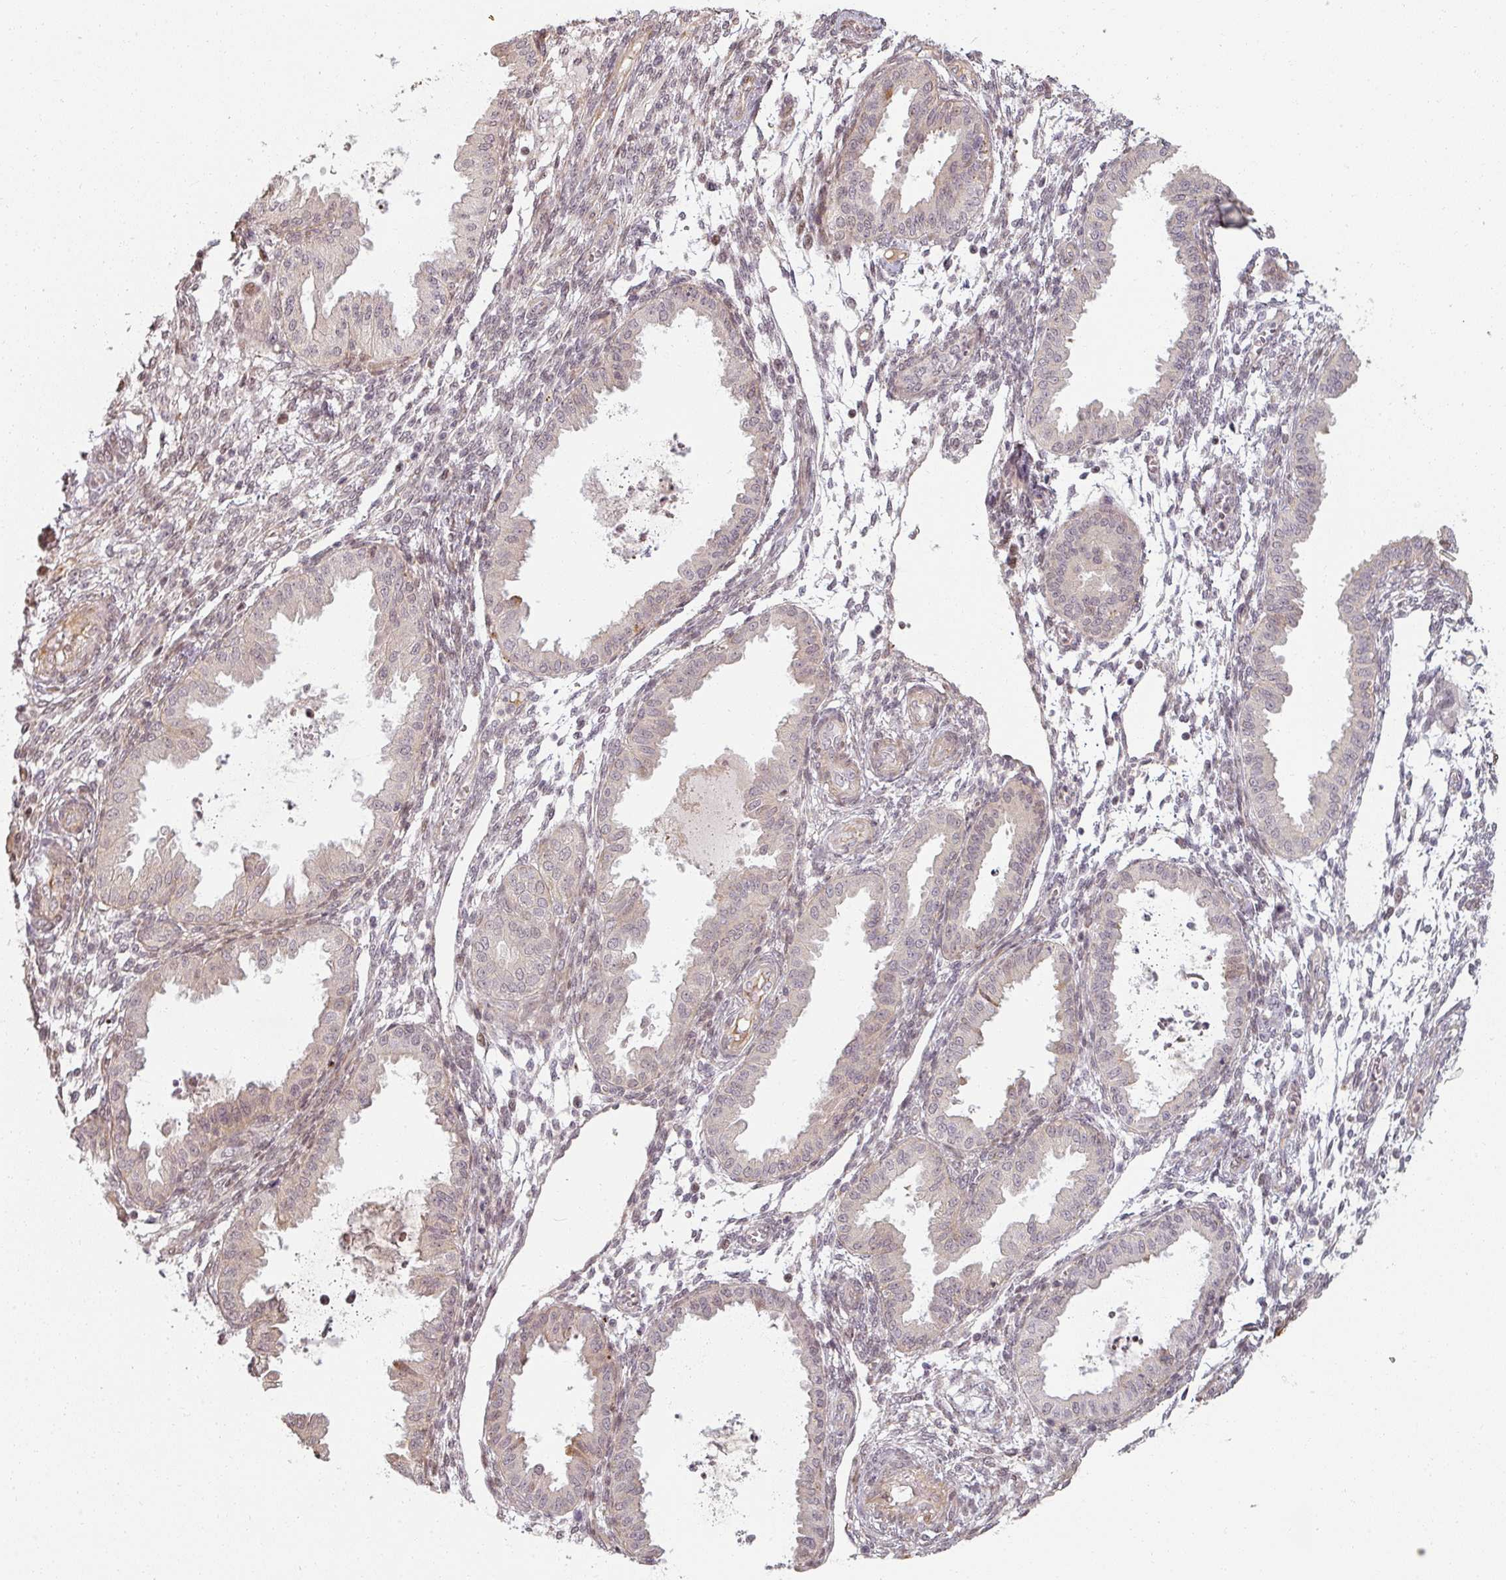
{"staining": {"intensity": "negative", "quantity": "none", "location": "none"}, "tissue": "endometrium", "cell_type": "Cells in endometrial stroma", "image_type": "normal", "snomed": [{"axis": "morphology", "description": "Normal tissue, NOS"}, {"axis": "topography", "description": "Endometrium"}], "caption": "This is a photomicrograph of immunohistochemistry (IHC) staining of normal endometrium, which shows no positivity in cells in endometrial stroma.", "gene": "MED19", "patient": {"sex": "female", "age": 33}}